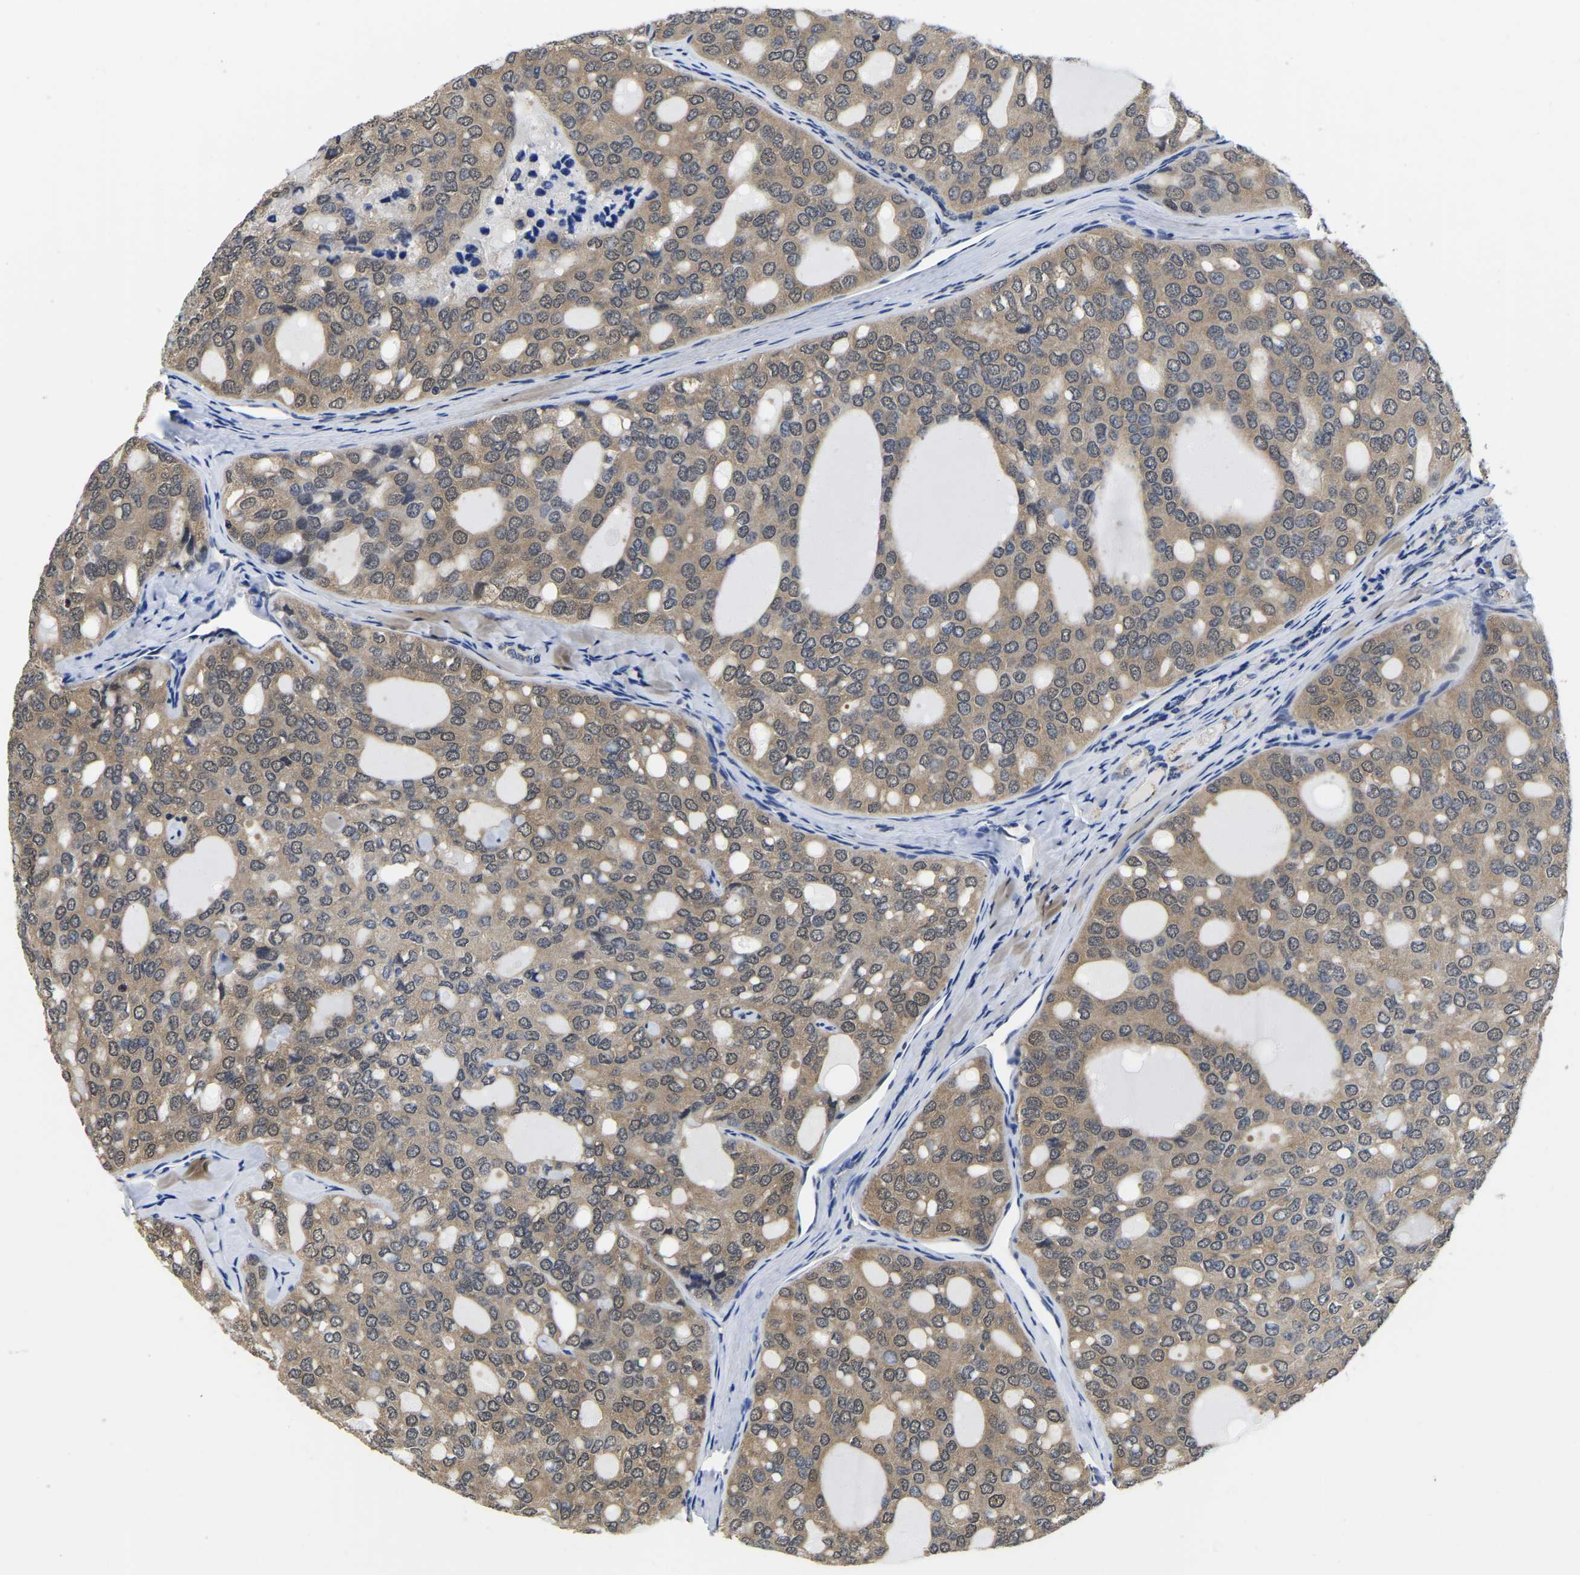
{"staining": {"intensity": "weak", "quantity": ">75%", "location": "cytoplasmic/membranous,nuclear"}, "tissue": "thyroid cancer", "cell_type": "Tumor cells", "image_type": "cancer", "snomed": [{"axis": "morphology", "description": "Follicular adenoma carcinoma, NOS"}, {"axis": "topography", "description": "Thyroid gland"}], "caption": "Immunohistochemical staining of thyroid cancer (follicular adenoma carcinoma) shows weak cytoplasmic/membranous and nuclear protein positivity in approximately >75% of tumor cells.", "gene": "MCOLN2", "patient": {"sex": "male", "age": 75}}